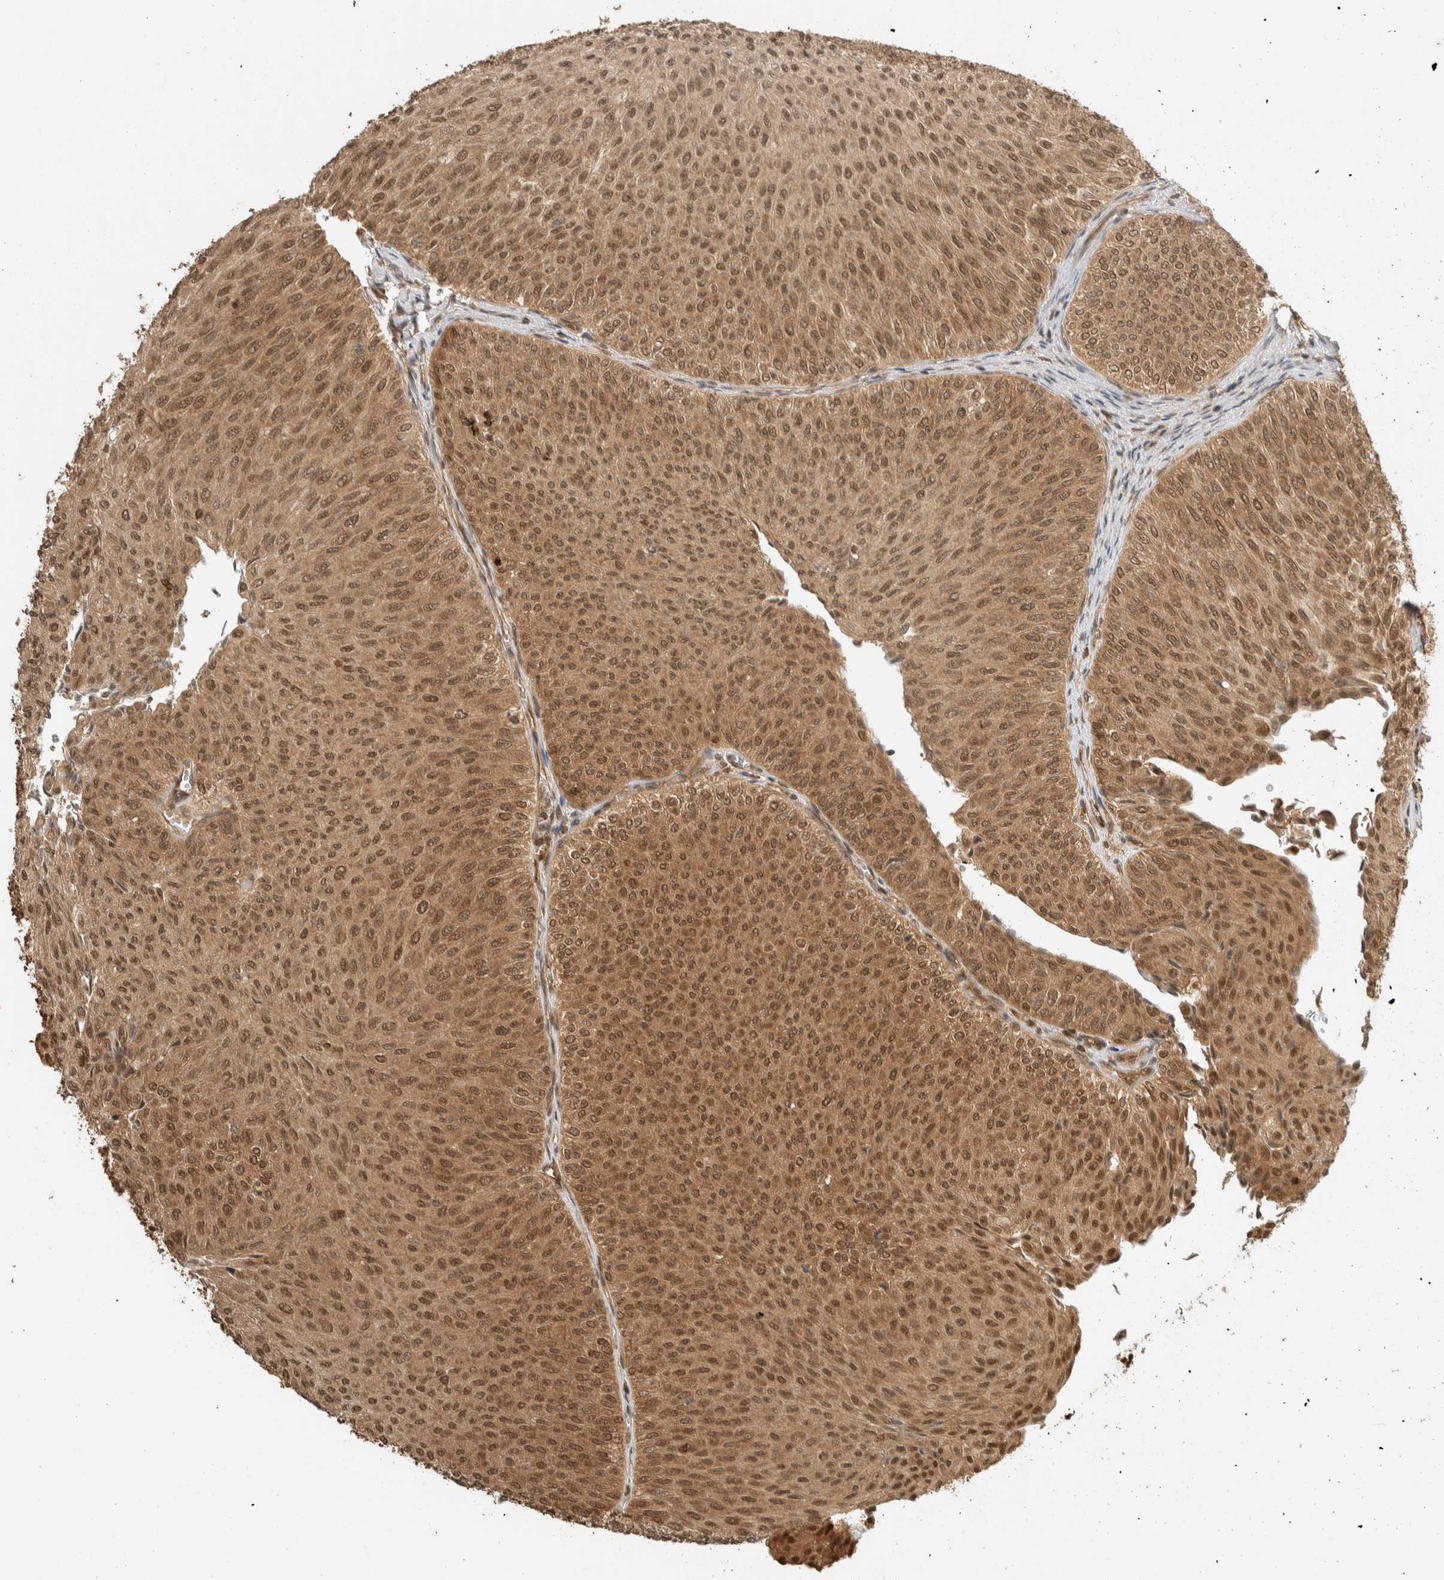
{"staining": {"intensity": "moderate", "quantity": ">75%", "location": "cytoplasmic/membranous,nuclear"}, "tissue": "urothelial cancer", "cell_type": "Tumor cells", "image_type": "cancer", "snomed": [{"axis": "morphology", "description": "Urothelial carcinoma, Low grade"}, {"axis": "topography", "description": "Urinary bladder"}], "caption": "Moderate cytoplasmic/membranous and nuclear protein staining is appreciated in about >75% of tumor cells in urothelial cancer.", "gene": "ZBTB2", "patient": {"sex": "male", "age": 78}}